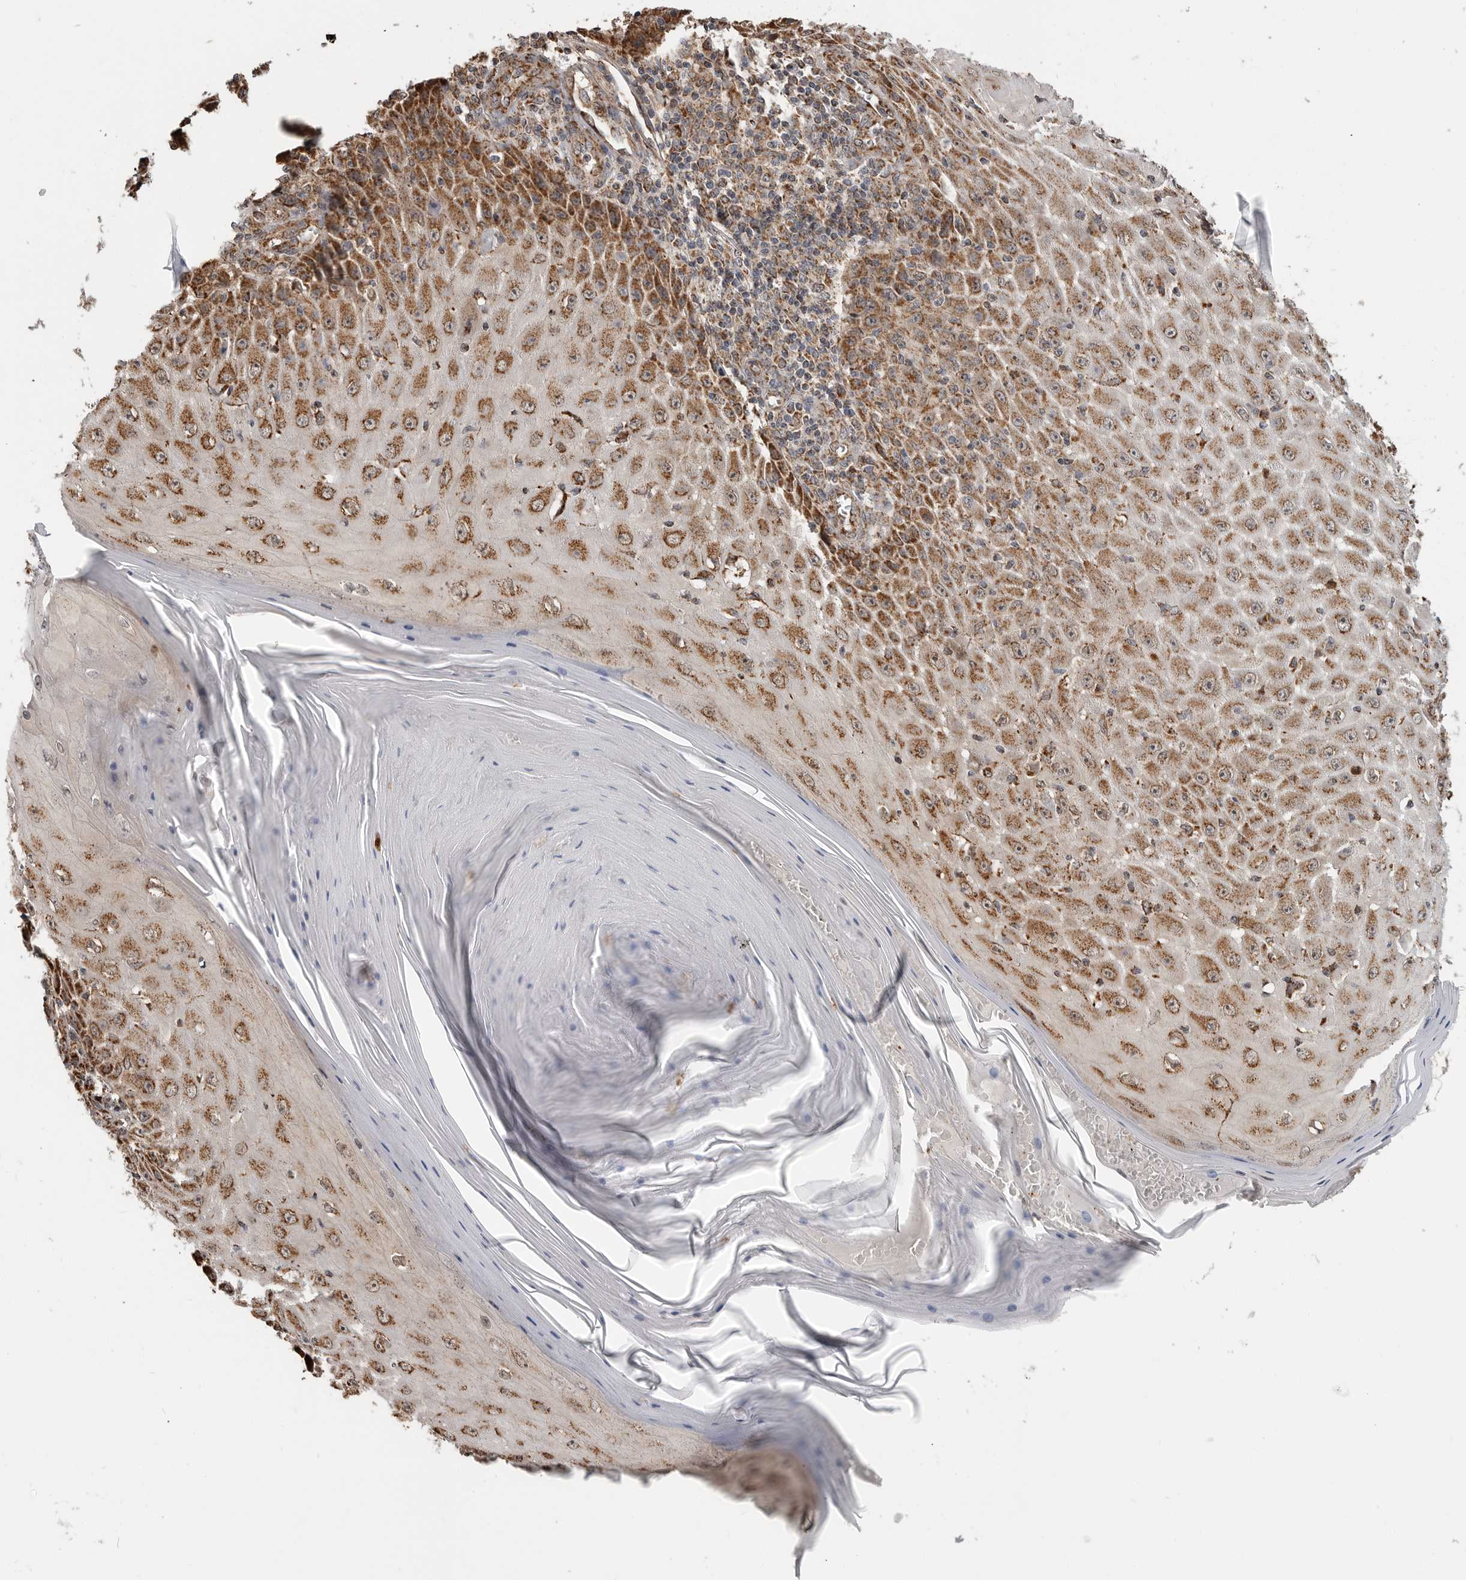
{"staining": {"intensity": "moderate", "quantity": ">75%", "location": "cytoplasmic/membranous"}, "tissue": "skin cancer", "cell_type": "Tumor cells", "image_type": "cancer", "snomed": [{"axis": "morphology", "description": "Squamous cell carcinoma, NOS"}, {"axis": "topography", "description": "Skin"}], "caption": "Human skin cancer (squamous cell carcinoma) stained for a protein (brown) demonstrates moderate cytoplasmic/membranous positive positivity in about >75% of tumor cells.", "gene": "GCNT2", "patient": {"sex": "female", "age": 73}}